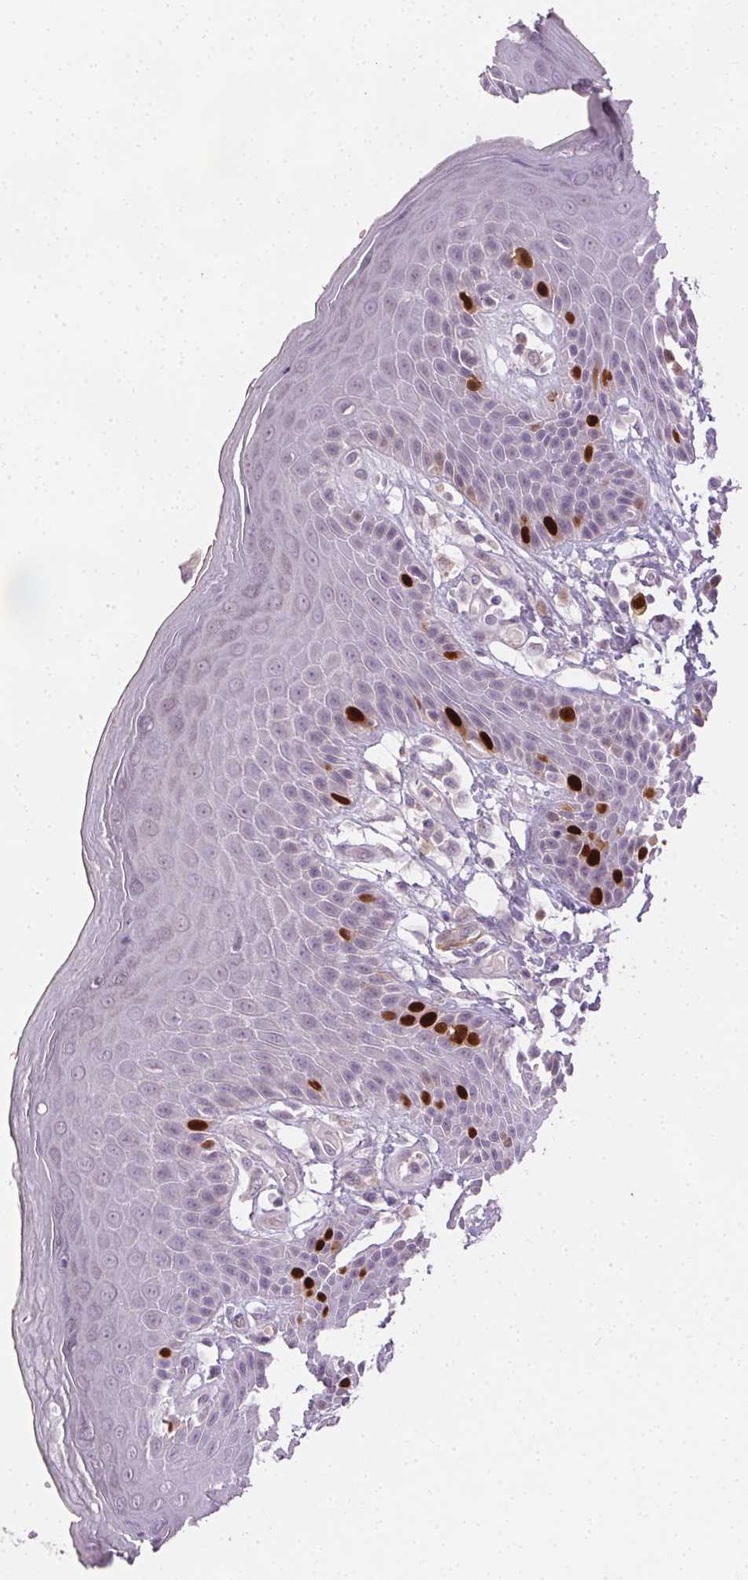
{"staining": {"intensity": "strong", "quantity": "<25%", "location": "nuclear"}, "tissue": "skin", "cell_type": "Epidermal cells", "image_type": "normal", "snomed": [{"axis": "morphology", "description": "Normal tissue, NOS"}, {"axis": "topography", "description": "Anal"}, {"axis": "topography", "description": "Peripheral nerve tissue"}], "caption": "DAB (3,3'-diaminobenzidine) immunohistochemical staining of normal skin displays strong nuclear protein staining in approximately <25% of epidermal cells. The staining was performed using DAB to visualize the protein expression in brown, while the nuclei were stained in blue with hematoxylin (Magnification: 20x).", "gene": "ANLN", "patient": {"sex": "male", "age": 51}}